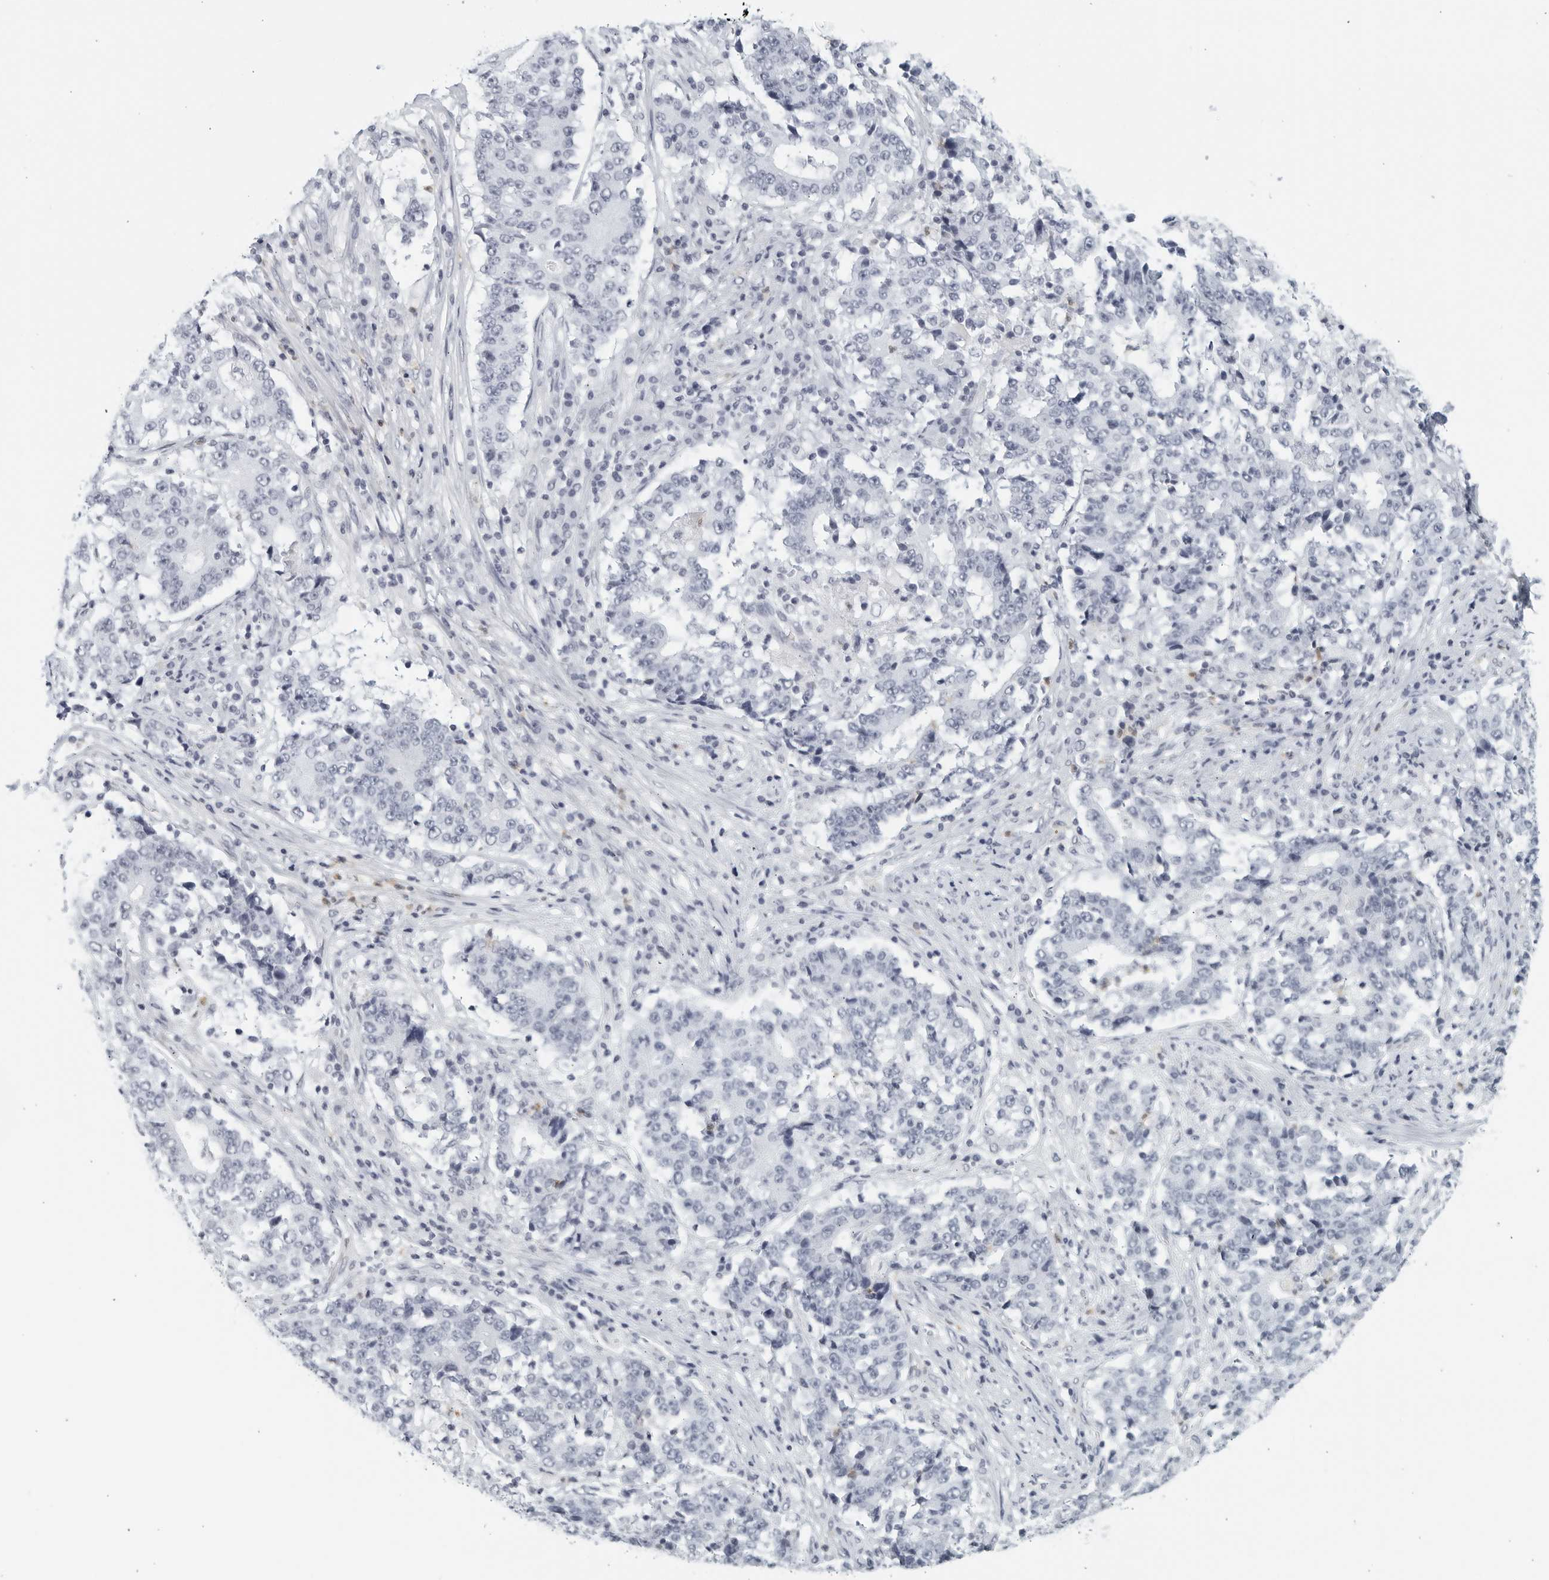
{"staining": {"intensity": "negative", "quantity": "none", "location": "none"}, "tissue": "stomach cancer", "cell_type": "Tumor cells", "image_type": "cancer", "snomed": [{"axis": "morphology", "description": "Adenocarcinoma, NOS"}, {"axis": "topography", "description": "Stomach"}], "caption": "Tumor cells are negative for brown protein staining in stomach cancer (adenocarcinoma).", "gene": "KLK7", "patient": {"sex": "male", "age": 59}}